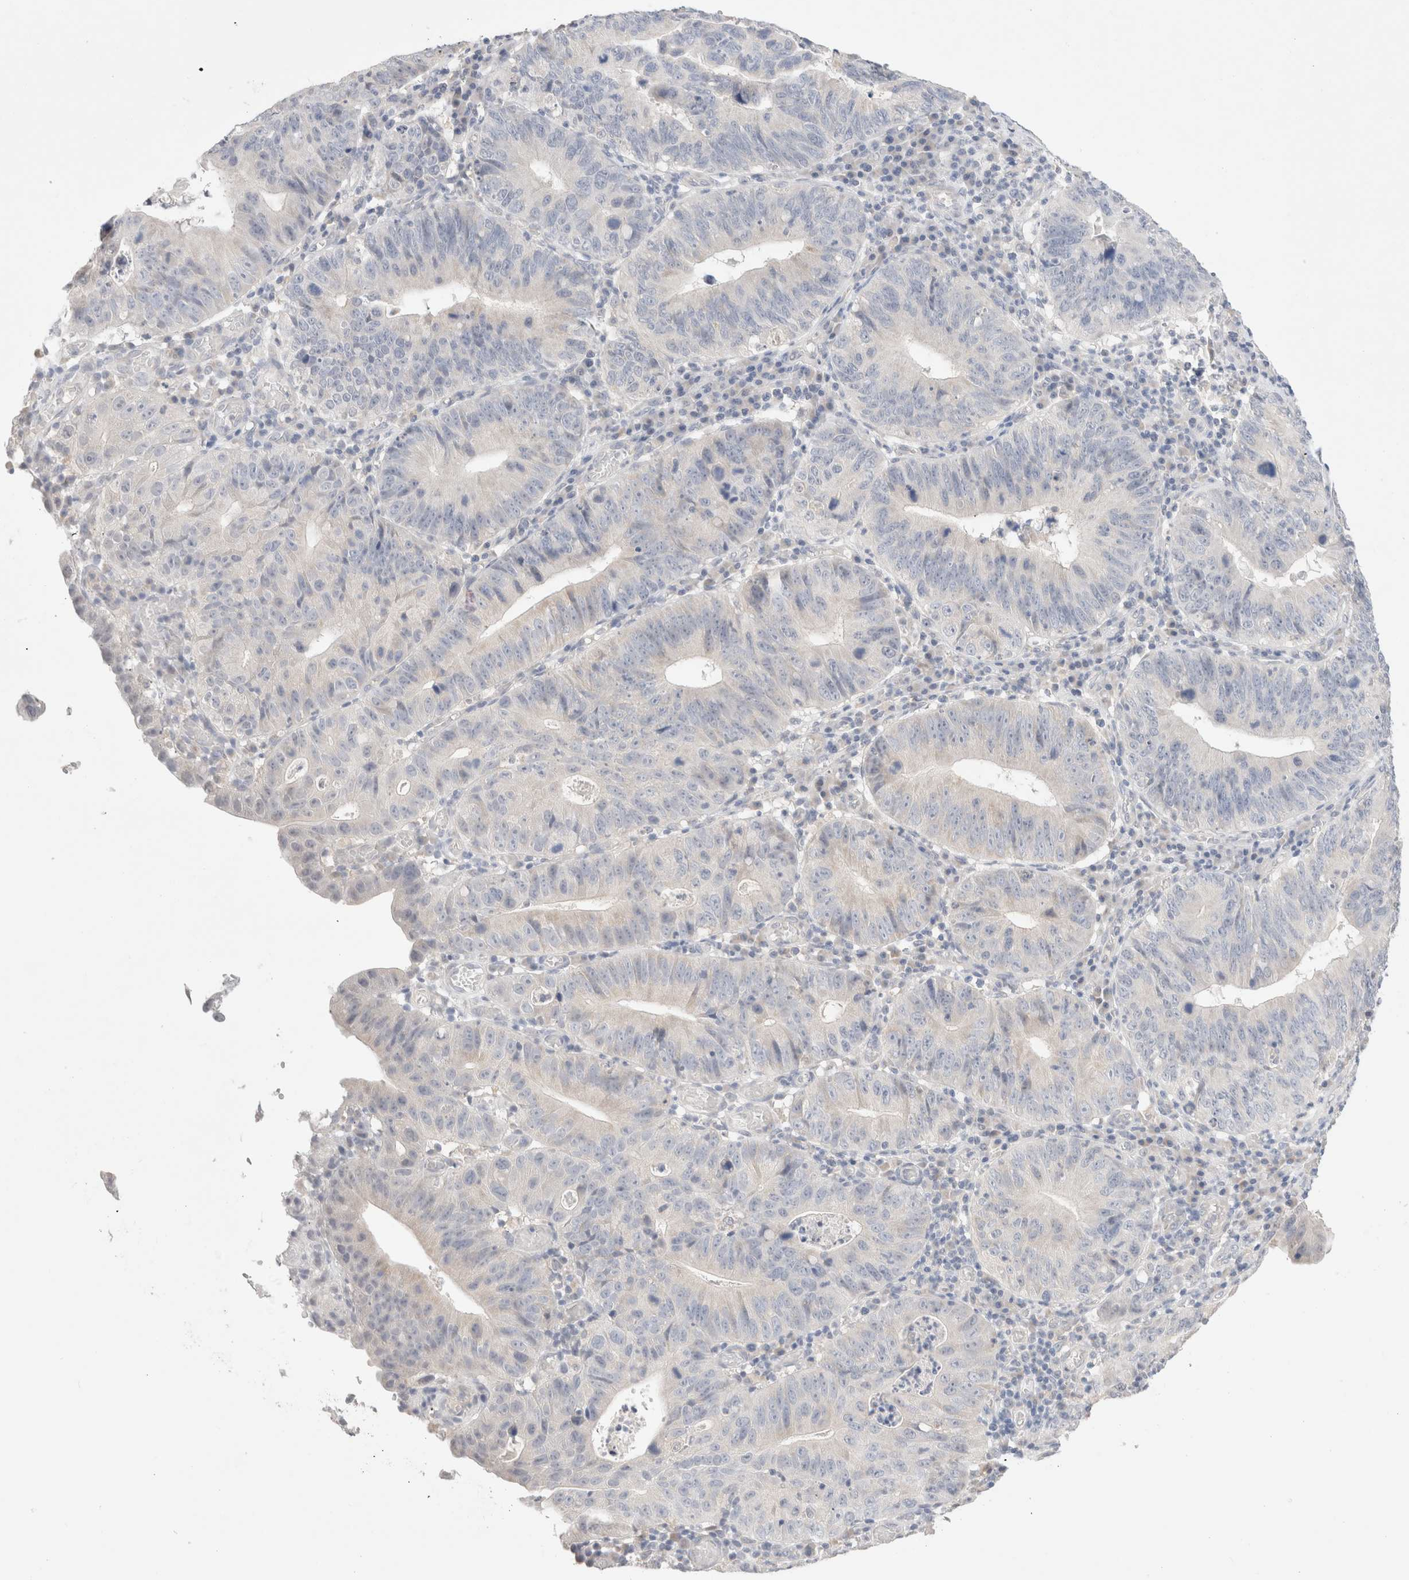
{"staining": {"intensity": "negative", "quantity": "none", "location": "none"}, "tissue": "stomach cancer", "cell_type": "Tumor cells", "image_type": "cancer", "snomed": [{"axis": "morphology", "description": "Adenocarcinoma, NOS"}, {"axis": "topography", "description": "Stomach"}], "caption": "Immunohistochemistry (IHC) photomicrograph of stomach cancer (adenocarcinoma) stained for a protein (brown), which reveals no positivity in tumor cells.", "gene": "SPATA20", "patient": {"sex": "male", "age": 59}}